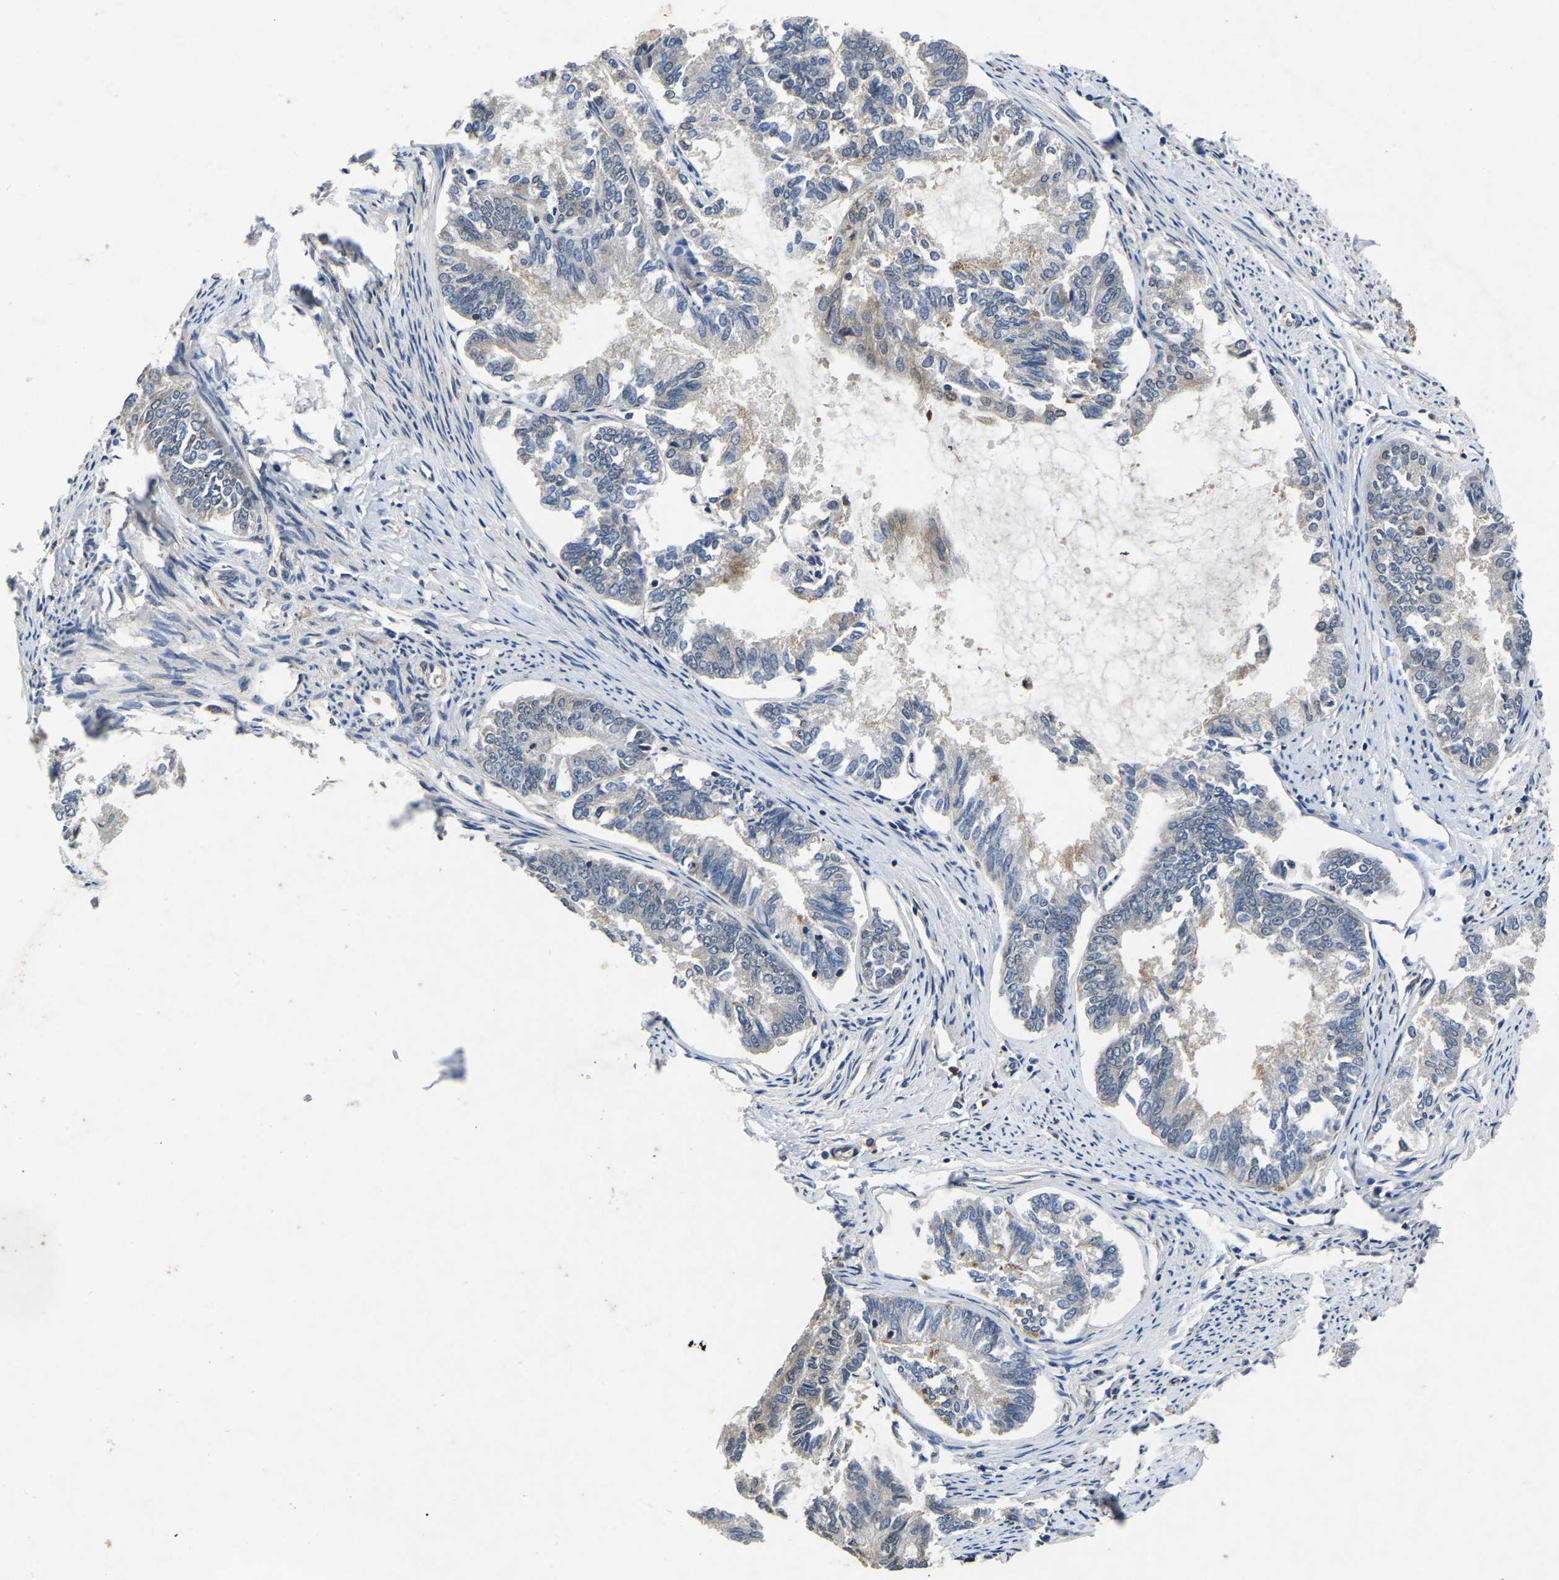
{"staining": {"intensity": "weak", "quantity": "<25%", "location": "cytoplasmic/membranous"}, "tissue": "endometrial cancer", "cell_type": "Tumor cells", "image_type": "cancer", "snomed": [{"axis": "morphology", "description": "Adenocarcinoma, NOS"}, {"axis": "topography", "description": "Endometrium"}], "caption": "This is a photomicrograph of IHC staining of adenocarcinoma (endometrial), which shows no expression in tumor cells. The staining is performed using DAB (3,3'-diaminobenzidine) brown chromogen with nuclei counter-stained in using hematoxylin.", "gene": "FGD5", "patient": {"sex": "female", "age": 86}}